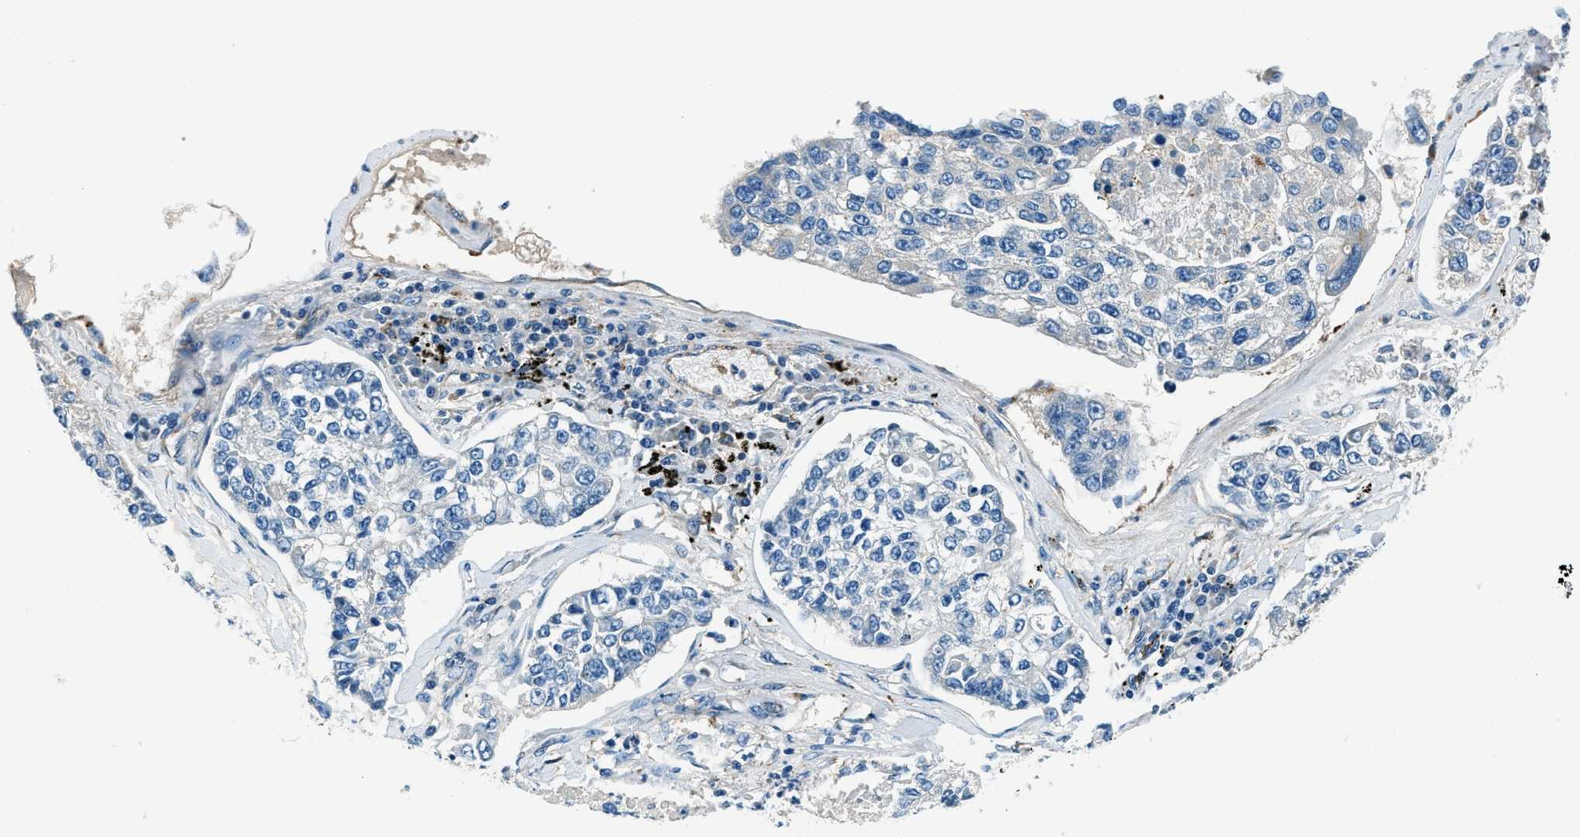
{"staining": {"intensity": "negative", "quantity": "none", "location": "none"}, "tissue": "lung cancer", "cell_type": "Tumor cells", "image_type": "cancer", "snomed": [{"axis": "morphology", "description": "Adenocarcinoma, NOS"}, {"axis": "topography", "description": "Lung"}], "caption": "Histopathology image shows no significant protein expression in tumor cells of adenocarcinoma (lung).", "gene": "SLC19A2", "patient": {"sex": "male", "age": 49}}